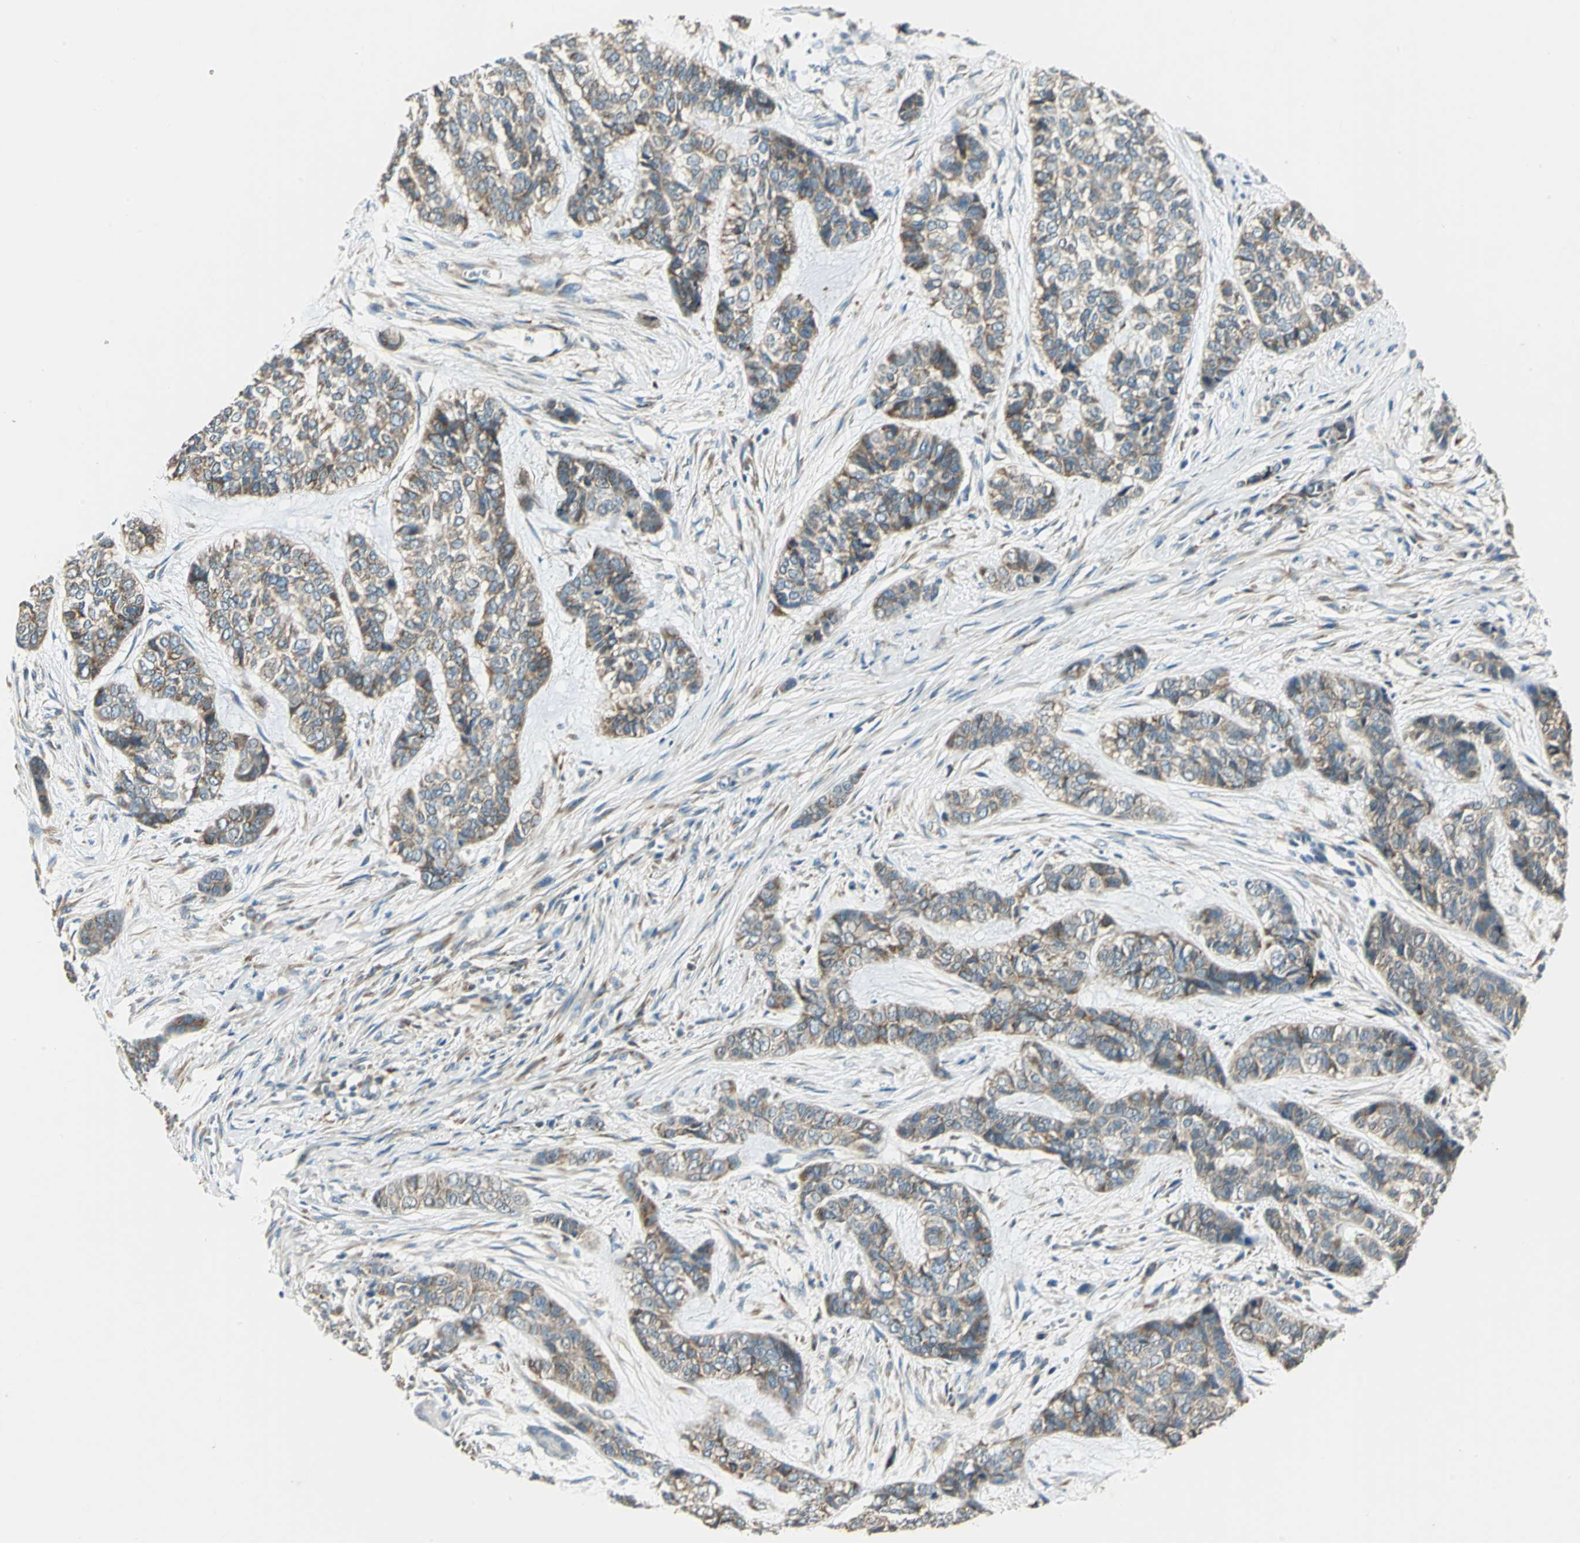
{"staining": {"intensity": "moderate", "quantity": ">75%", "location": "cytoplasmic/membranous"}, "tissue": "skin cancer", "cell_type": "Tumor cells", "image_type": "cancer", "snomed": [{"axis": "morphology", "description": "Basal cell carcinoma"}, {"axis": "topography", "description": "Skin"}], "caption": "DAB immunohistochemical staining of skin cancer displays moderate cytoplasmic/membranous protein positivity in about >75% of tumor cells. The staining was performed using DAB (3,3'-diaminobenzidine), with brown indicating positive protein expression. Nuclei are stained blue with hematoxylin.", "gene": "PDIA4", "patient": {"sex": "female", "age": 64}}